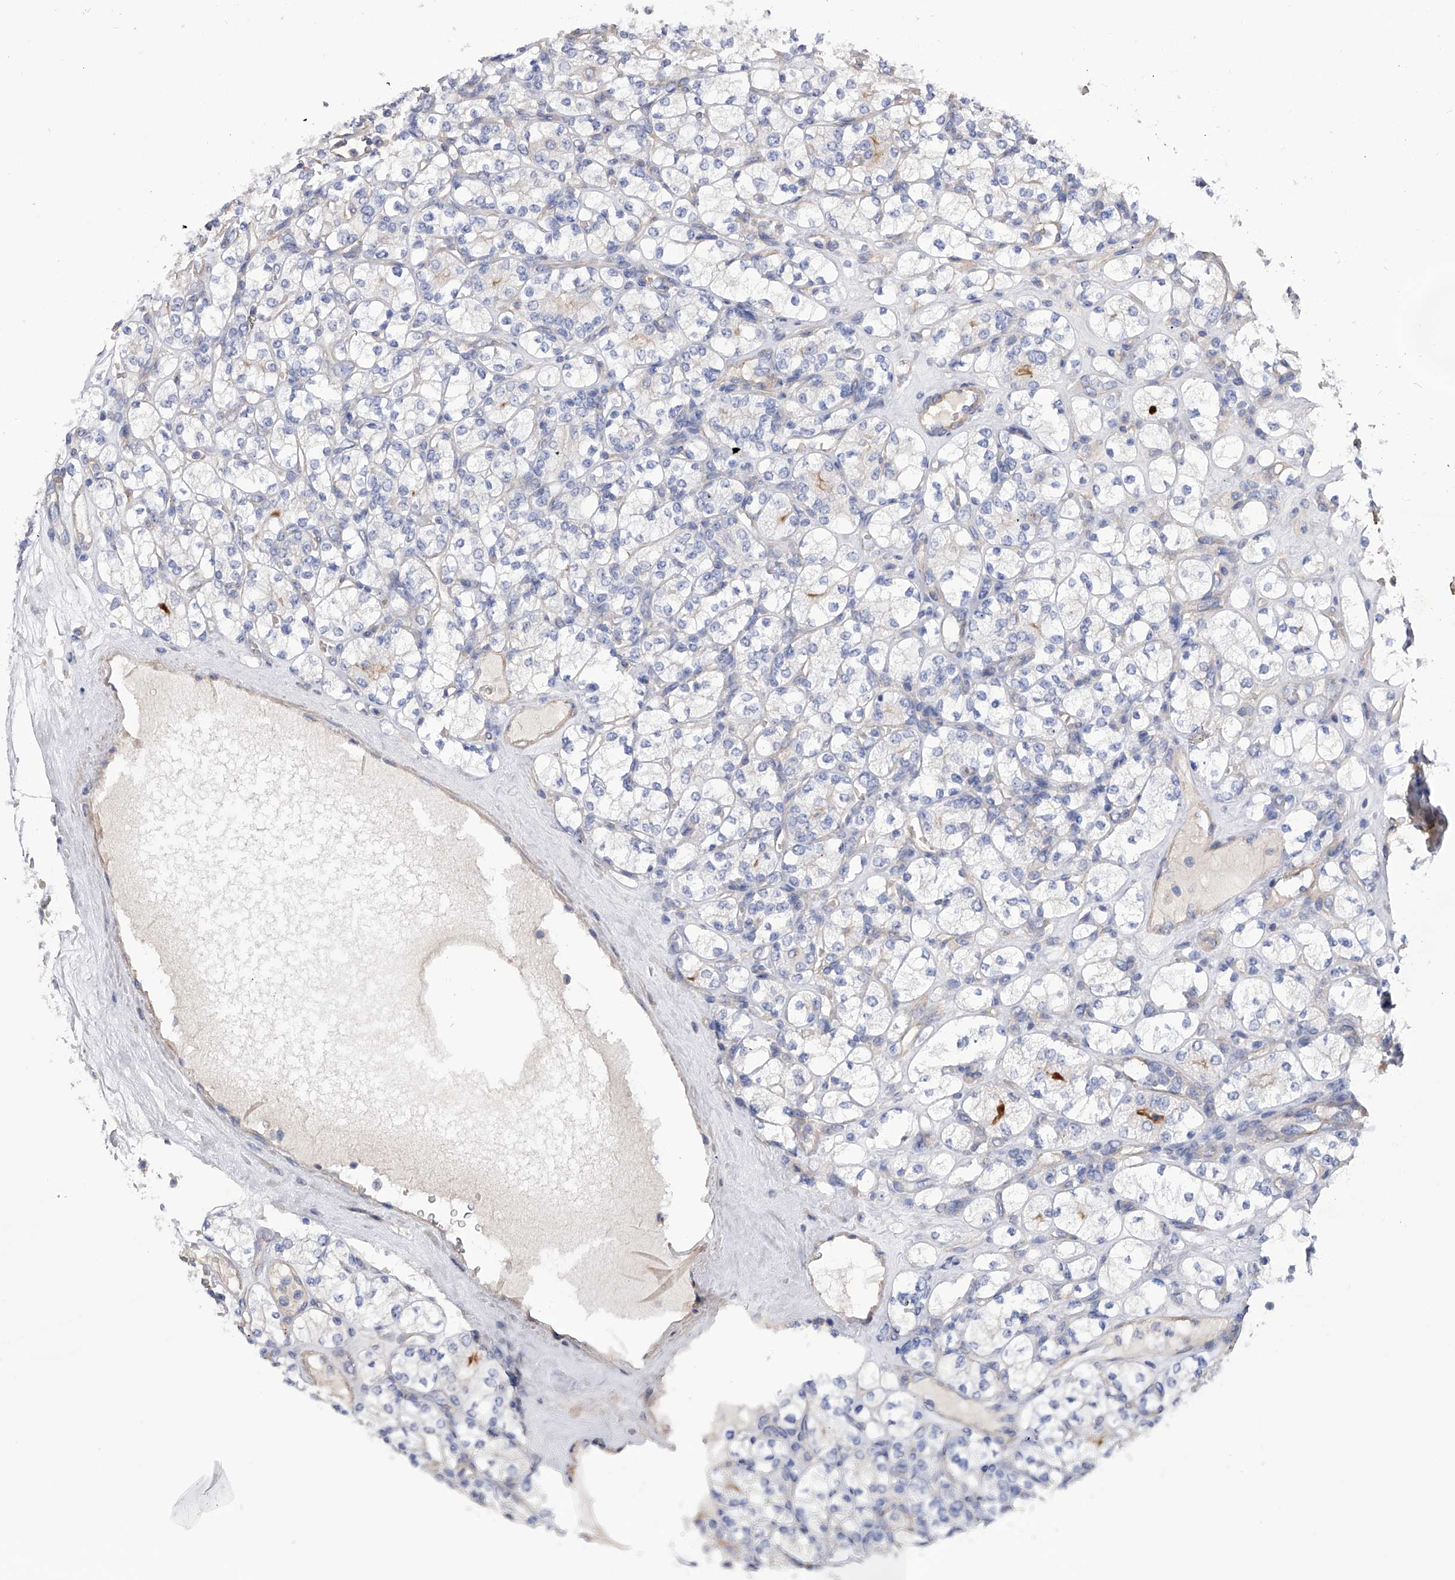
{"staining": {"intensity": "negative", "quantity": "none", "location": "none"}, "tissue": "renal cancer", "cell_type": "Tumor cells", "image_type": "cancer", "snomed": [{"axis": "morphology", "description": "Adenocarcinoma, NOS"}, {"axis": "topography", "description": "Kidney"}], "caption": "Immunohistochemical staining of renal adenocarcinoma shows no significant staining in tumor cells.", "gene": "RWDD2A", "patient": {"sex": "male", "age": 77}}